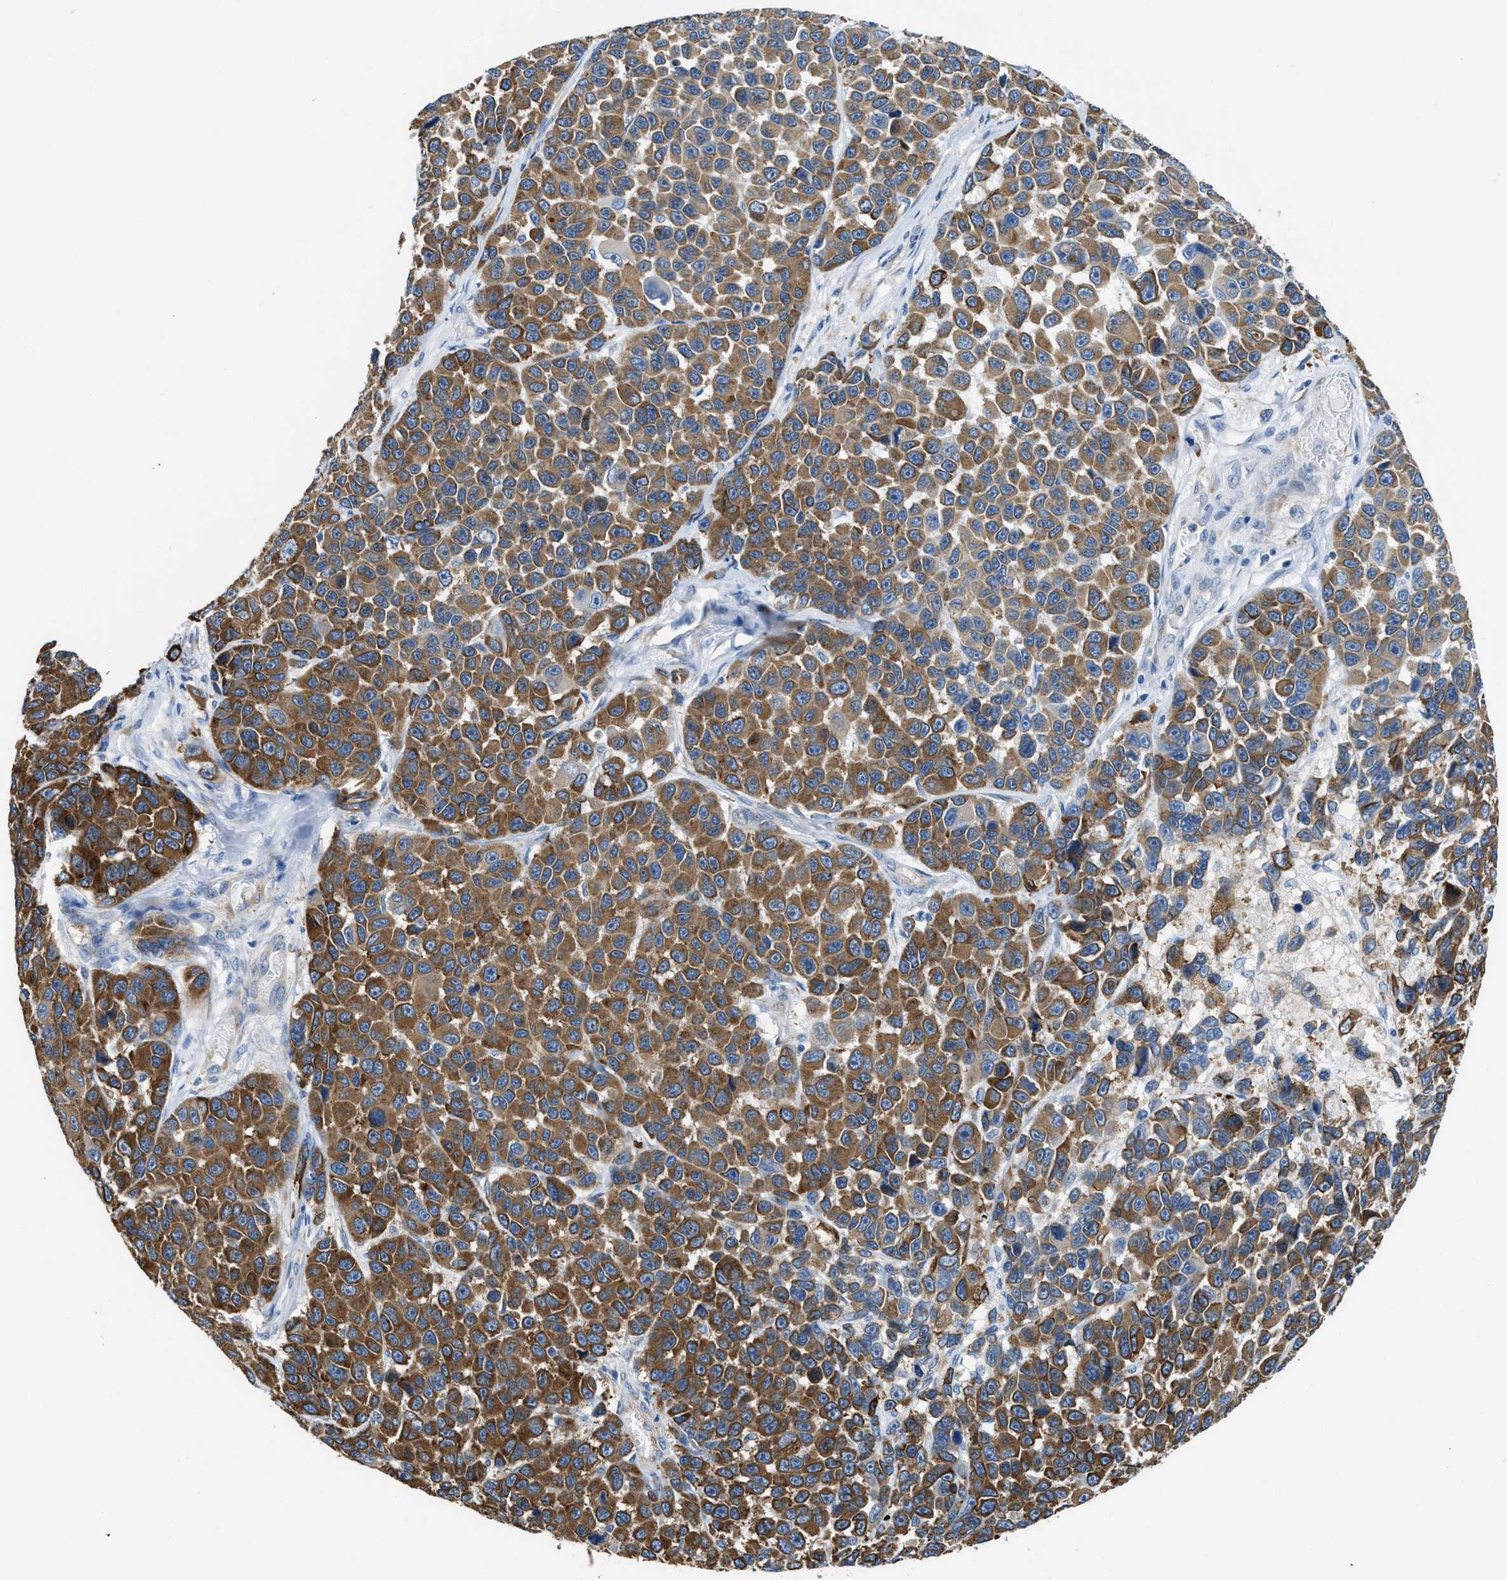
{"staining": {"intensity": "strong", "quantity": ">75%", "location": "cytoplasmic/membranous"}, "tissue": "melanoma", "cell_type": "Tumor cells", "image_type": "cancer", "snomed": [{"axis": "morphology", "description": "Malignant melanoma, NOS"}, {"axis": "topography", "description": "Skin"}], "caption": "Protein staining of melanoma tissue shows strong cytoplasmic/membranous staining in approximately >75% of tumor cells.", "gene": "BNC2", "patient": {"sex": "male", "age": 53}}